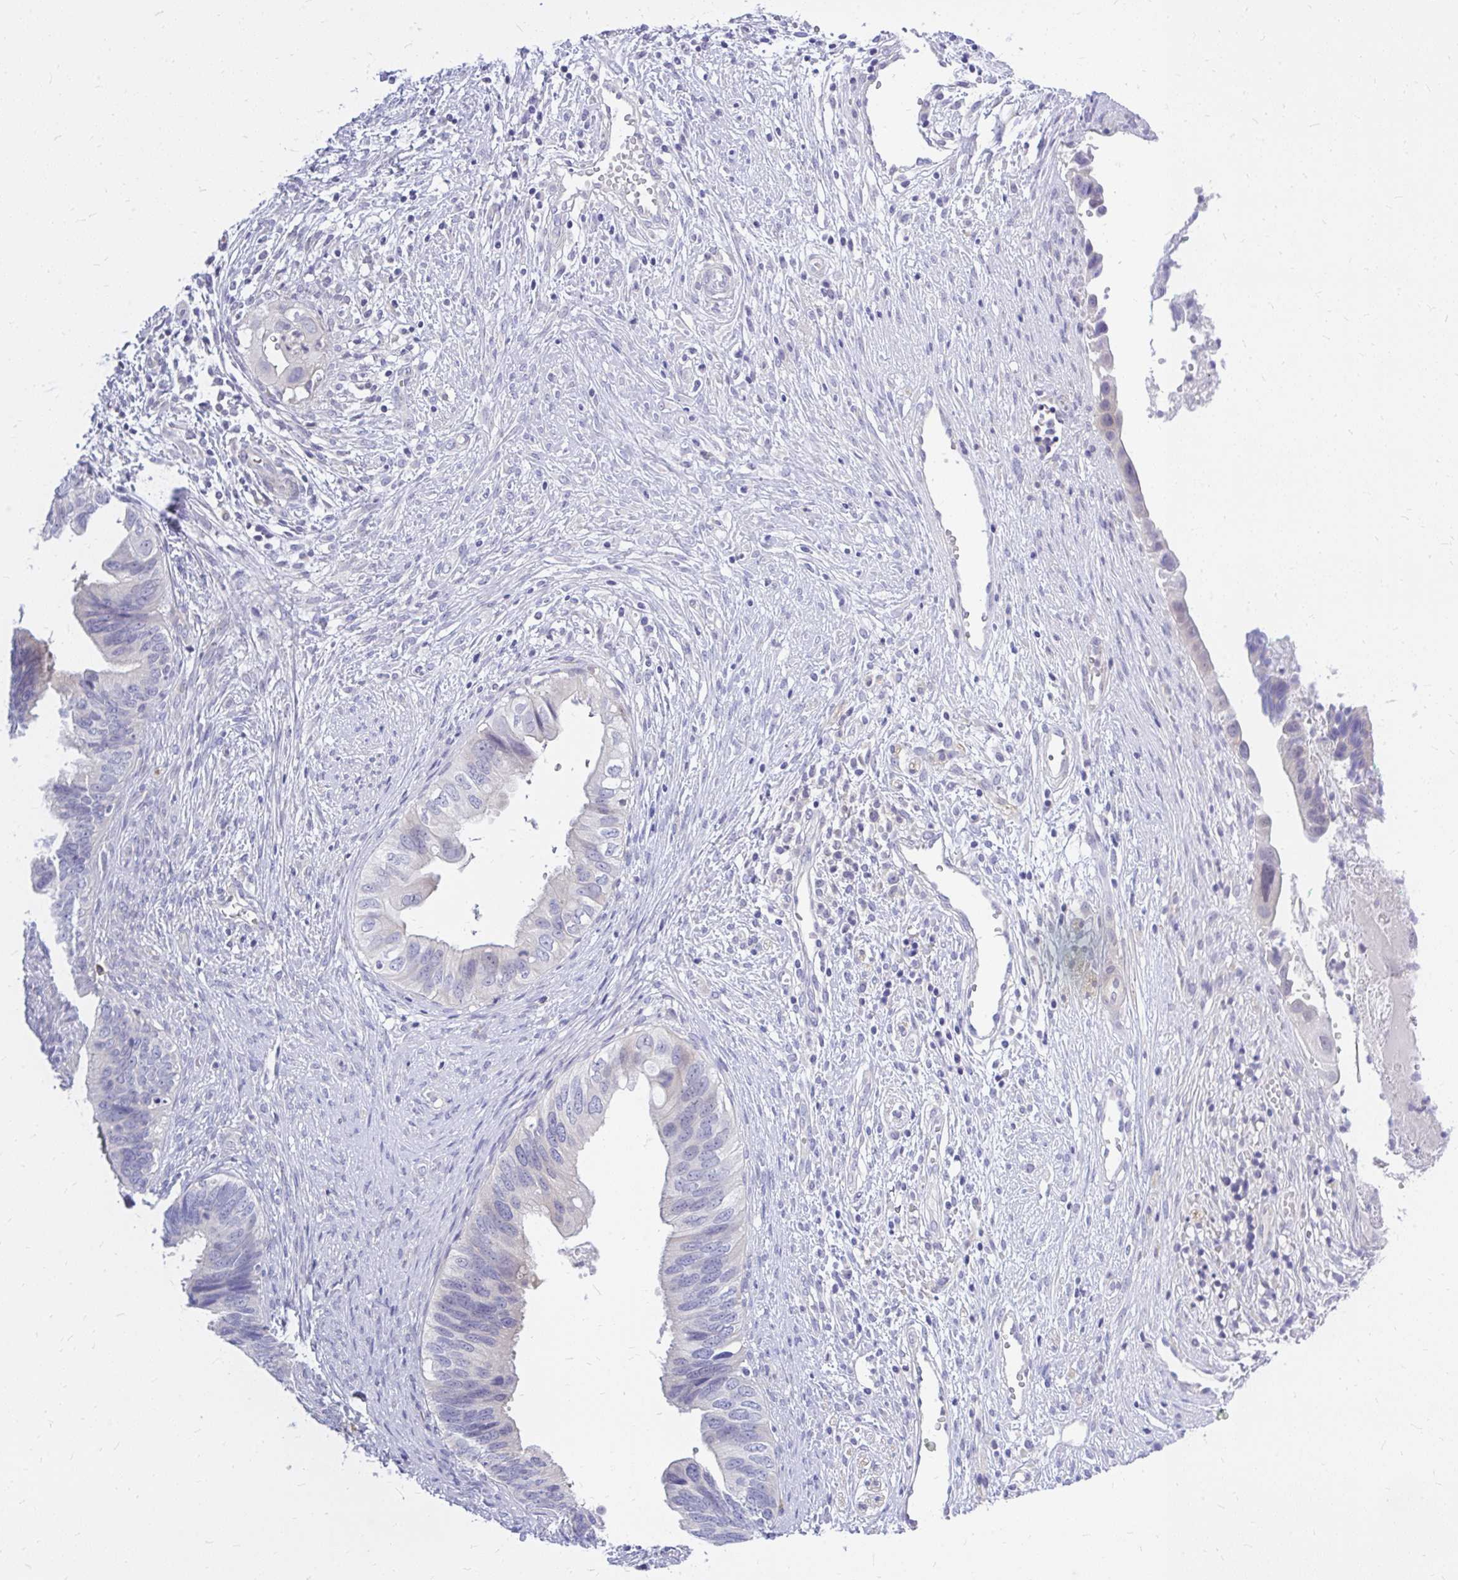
{"staining": {"intensity": "negative", "quantity": "none", "location": "none"}, "tissue": "cervical cancer", "cell_type": "Tumor cells", "image_type": "cancer", "snomed": [{"axis": "morphology", "description": "Adenocarcinoma, NOS"}, {"axis": "topography", "description": "Cervix"}], "caption": "DAB (3,3'-diaminobenzidine) immunohistochemical staining of adenocarcinoma (cervical) shows no significant expression in tumor cells.", "gene": "MAP1LC3A", "patient": {"sex": "female", "age": 42}}